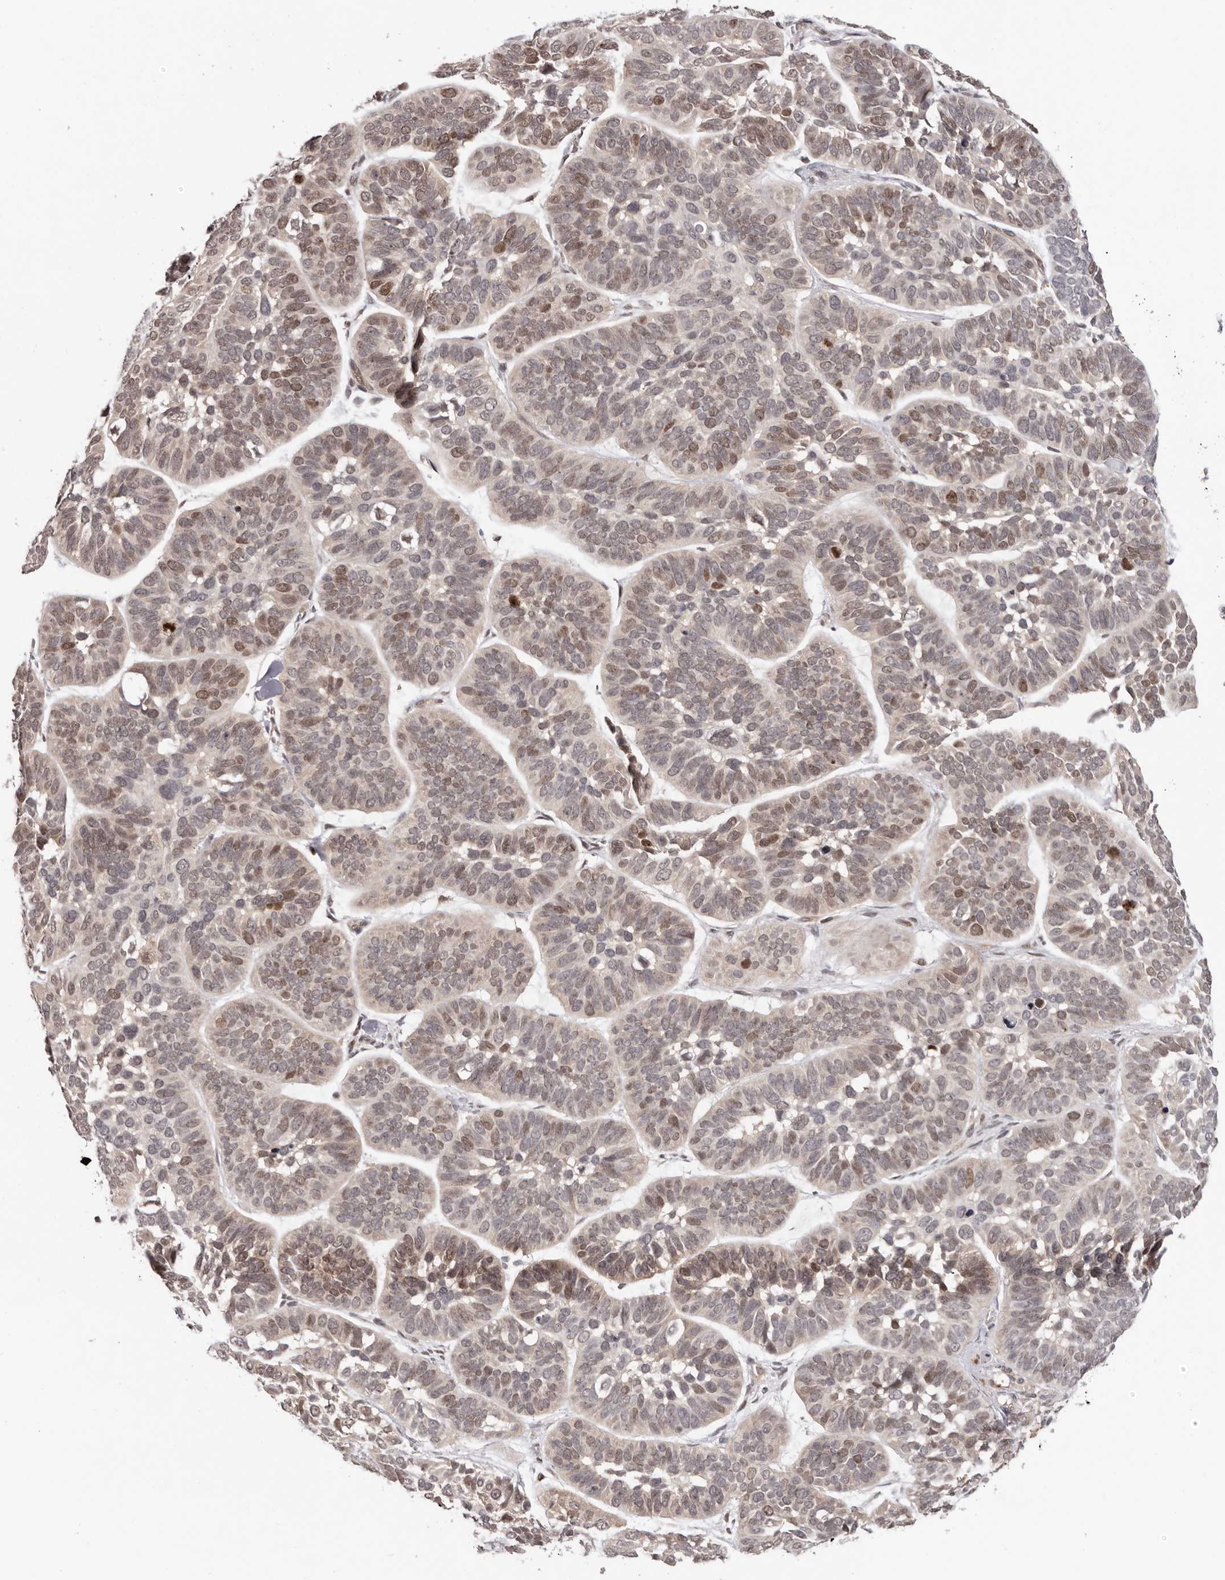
{"staining": {"intensity": "moderate", "quantity": "<25%", "location": "nuclear"}, "tissue": "skin cancer", "cell_type": "Tumor cells", "image_type": "cancer", "snomed": [{"axis": "morphology", "description": "Basal cell carcinoma"}, {"axis": "topography", "description": "Skin"}], "caption": "Protein staining reveals moderate nuclear positivity in approximately <25% of tumor cells in skin cancer (basal cell carcinoma).", "gene": "TBX5", "patient": {"sex": "male", "age": 62}}